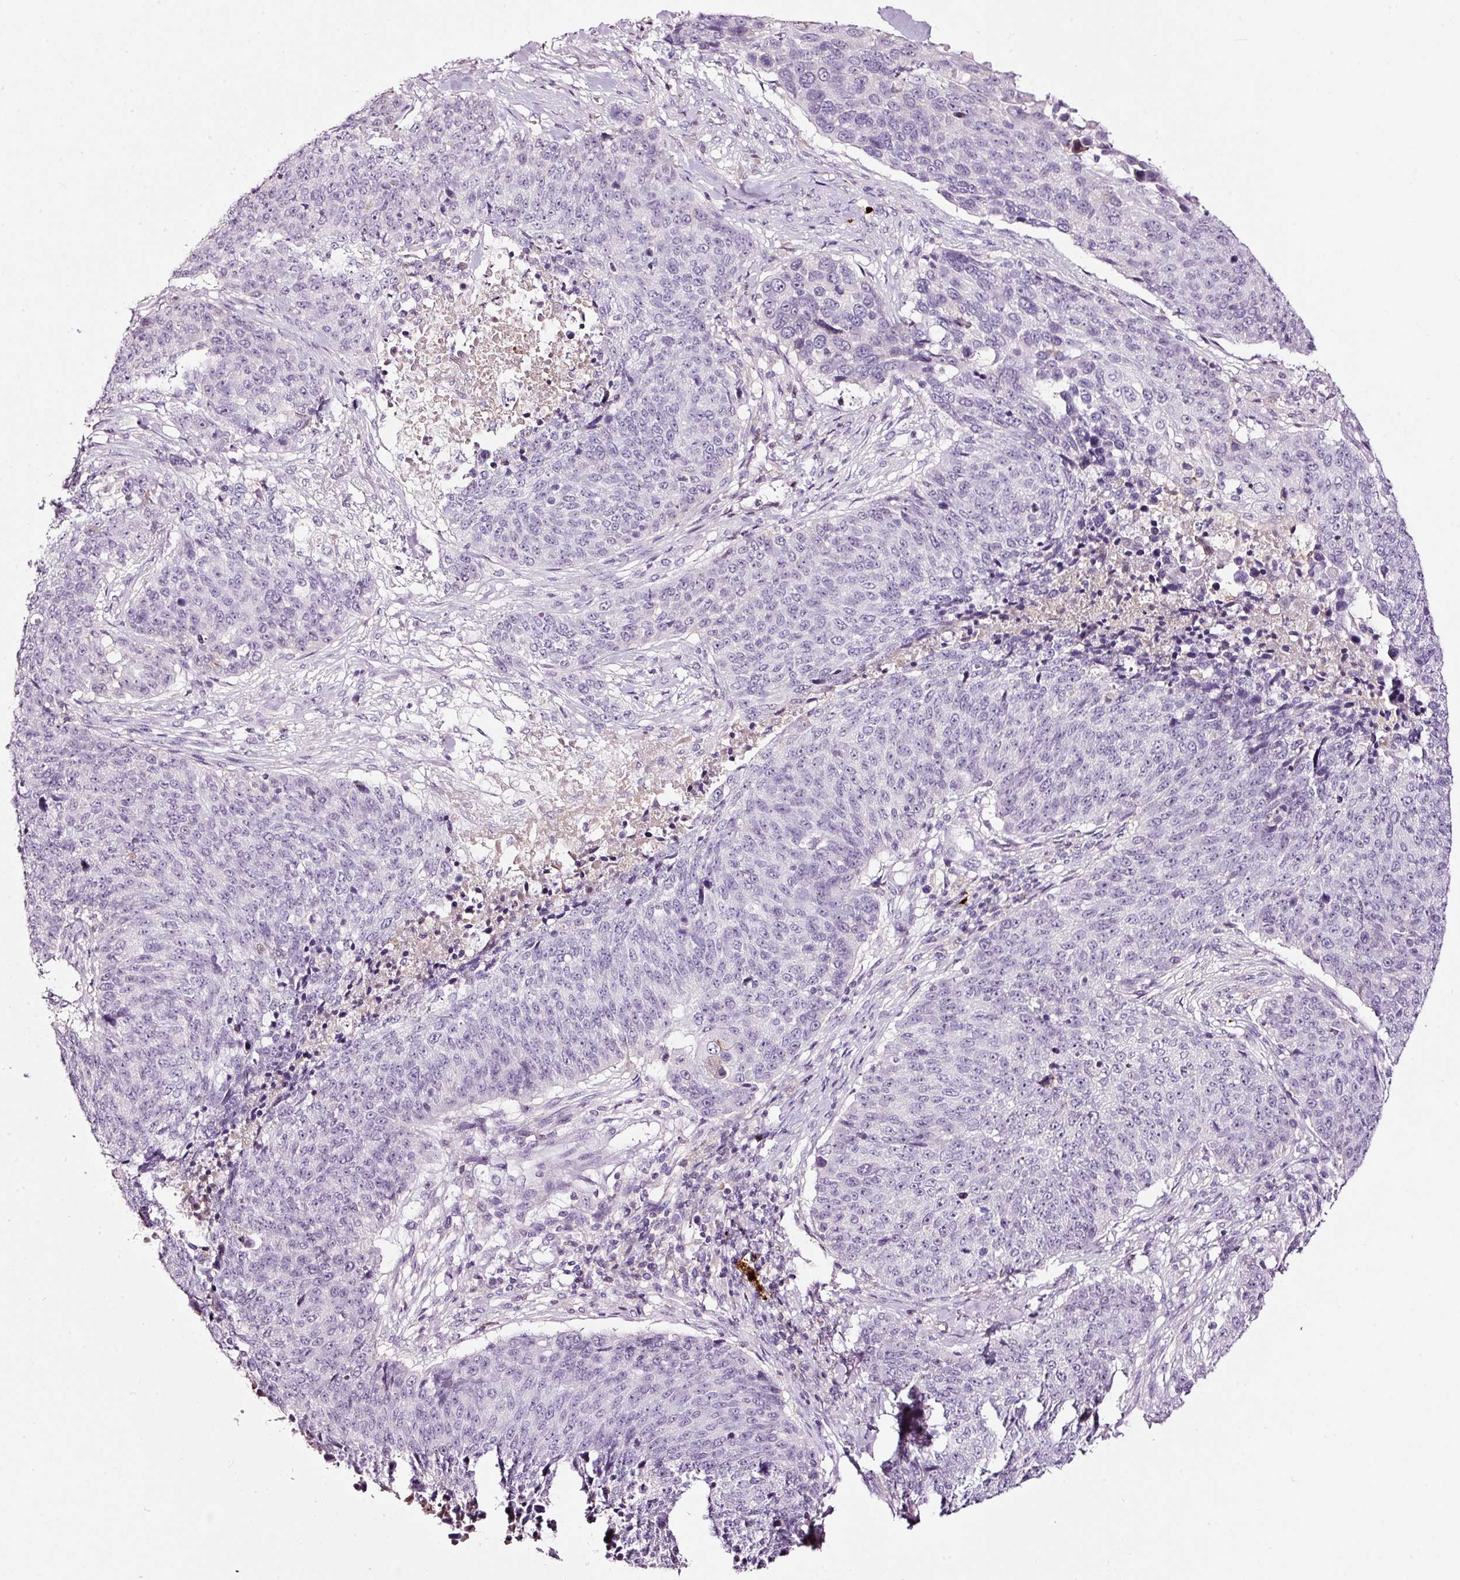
{"staining": {"intensity": "negative", "quantity": "none", "location": "none"}, "tissue": "lung cancer", "cell_type": "Tumor cells", "image_type": "cancer", "snomed": [{"axis": "morphology", "description": "Normal tissue, NOS"}, {"axis": "morphology", "description": "Squamous cell carcinoma, NOS"}, {"axis": "topography", "description": "Lymph node"}, {"axis": "topography", "description": "Lung"}], "caption": "This image is of lung cancer stained with immunohistochemistry to label a protein in brown with the nuclei are counter-stained blue. There is no positivity in tumor cells.", "gene": "LAMP3", "patient": {"sex": "male", "age": 66}}